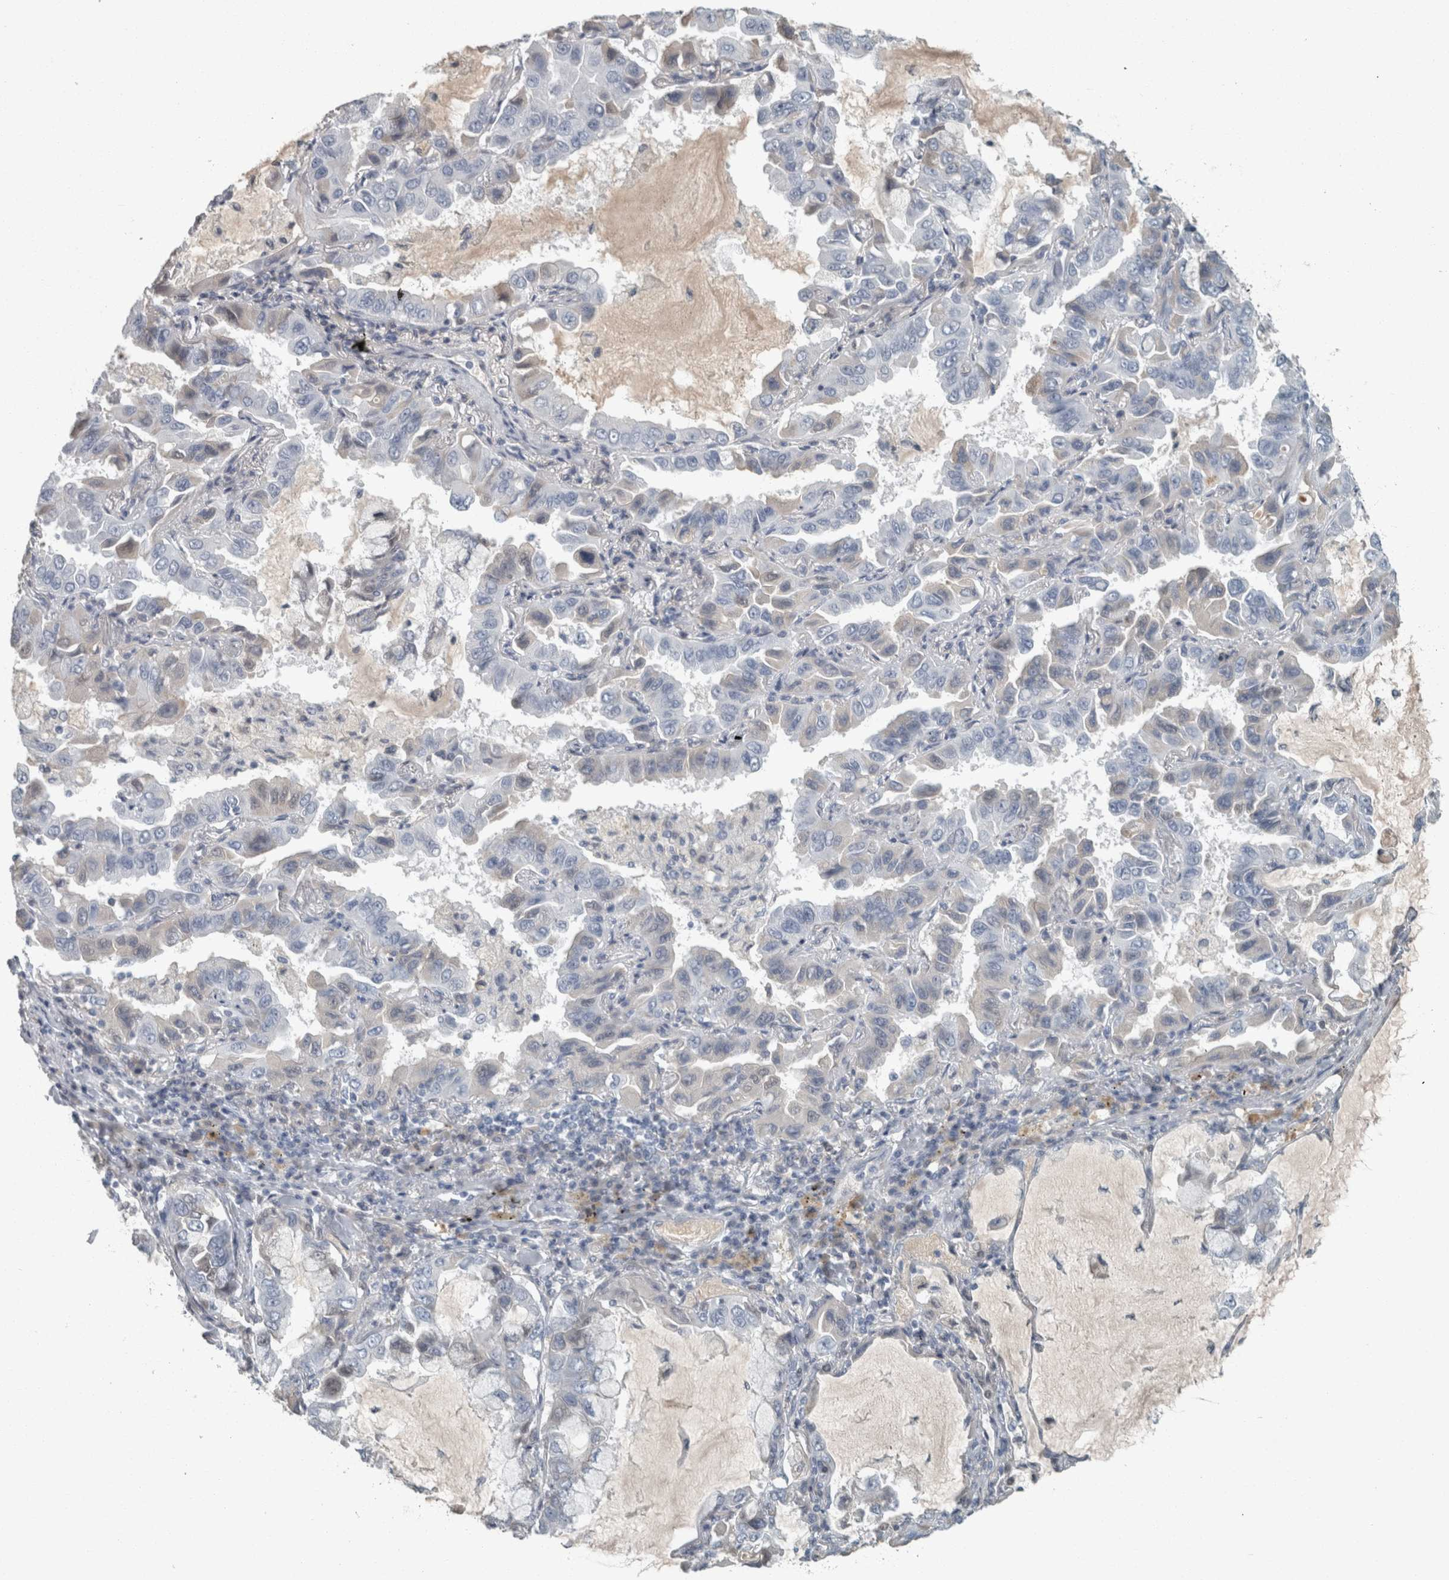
{"staining": {"intensity": "negative", "quantity": "none", "location": "none"}, "tissue": "lung cancer", "cell_type": "Tumor cells", "image_type": "cancer", "snomed": [{"axis": "morphology", "description": "Adenocarcinoma, NOS"}, {"axis": "topography", "description": "Lung"}], "caption": "Micrograph shows no protein expression in tumor cells of adenocarcinoma (lung) tissue. The staining is performed using DAB brown chromogen with nuclei counter-stained in using hematoxylin.", "gene": "CHL1", "patient": {"sex": "male", "age": 64}}